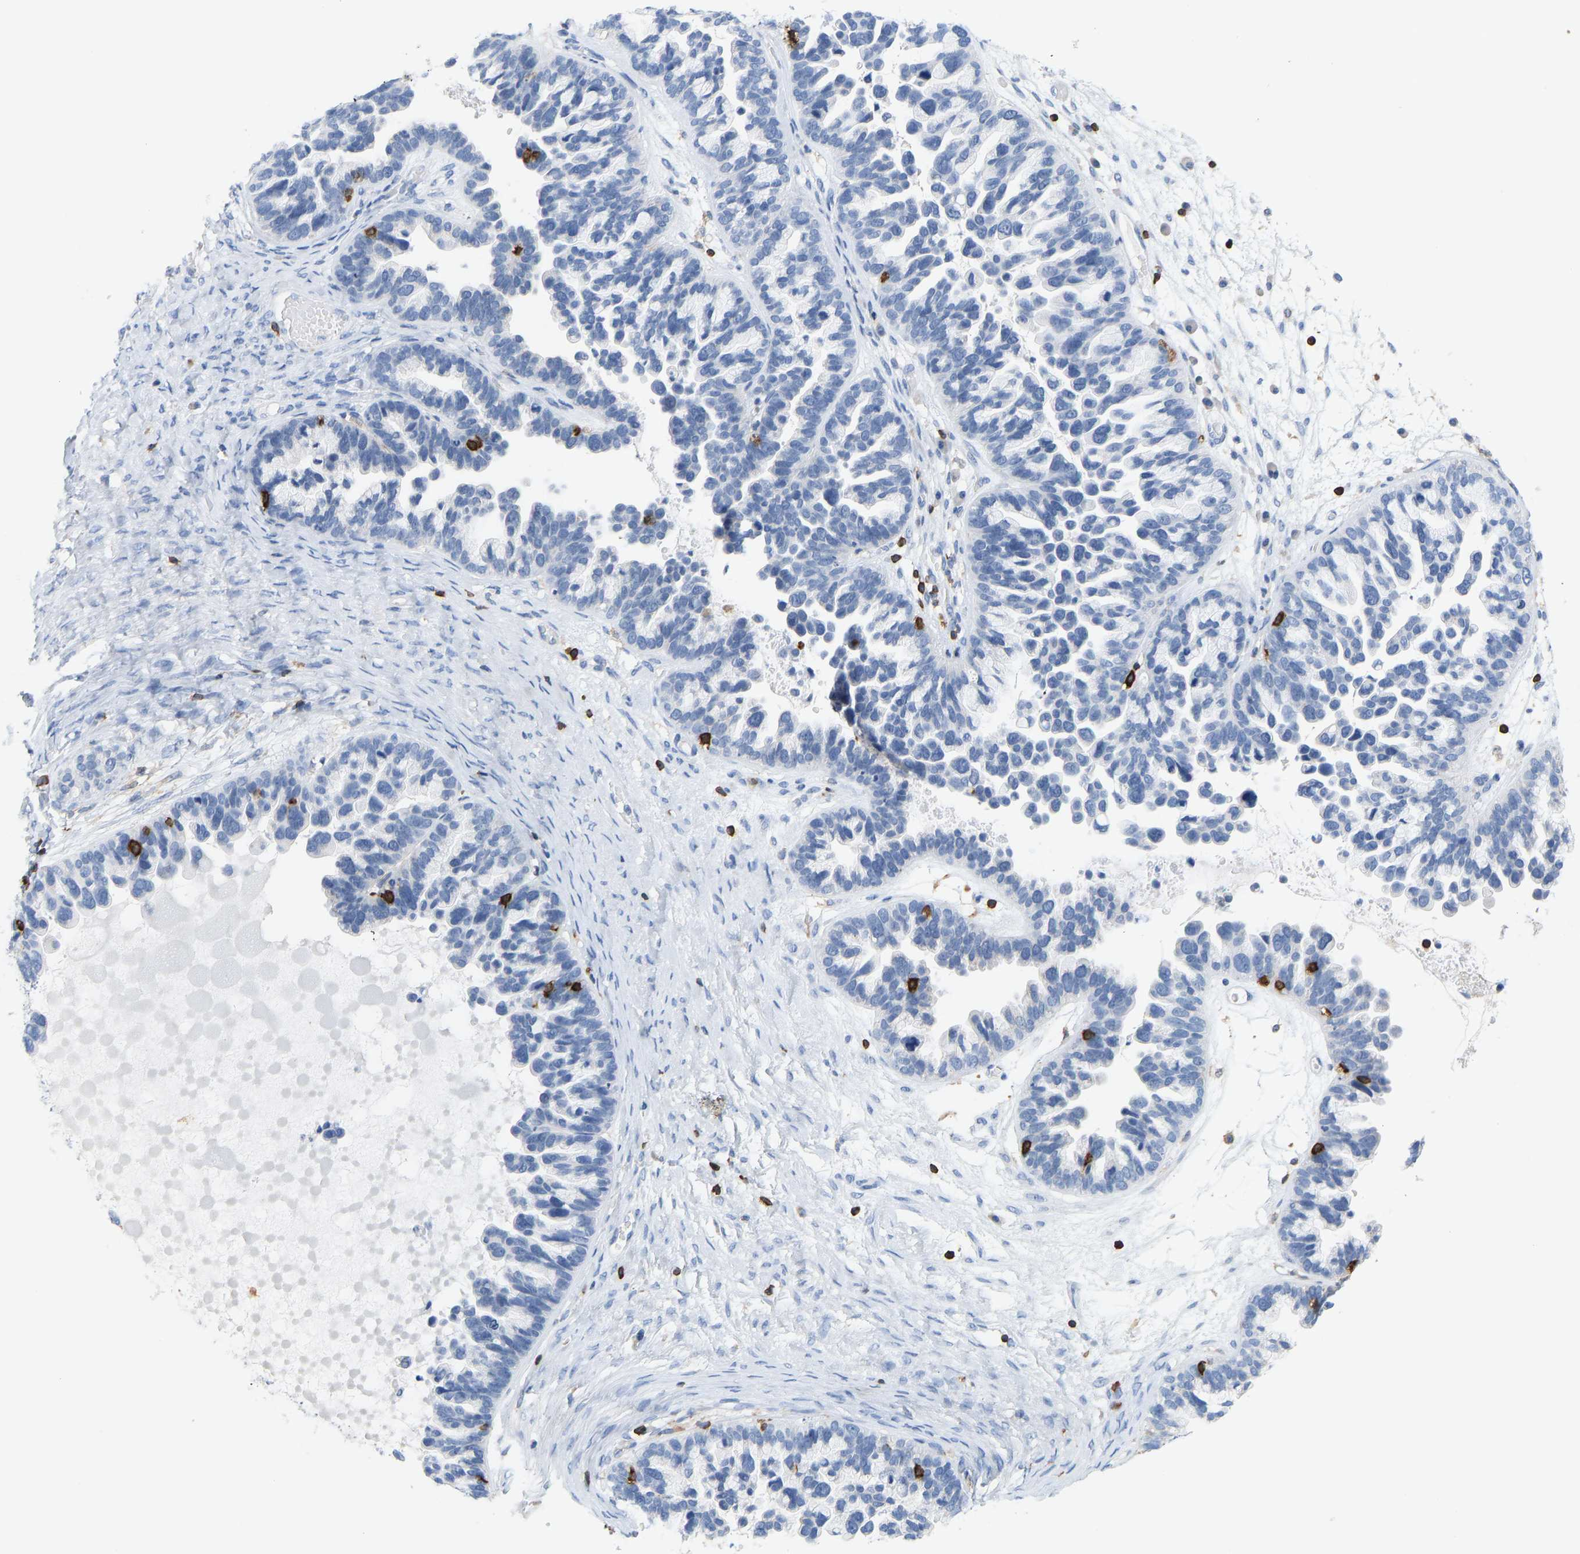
{"staining": {"intensity": "negative", "quantity": "none", "location": "none"}, "tissue": "ovarian cancer", "cell_type": "Tumor cells", "image_type": "cancer", "snomed": [{"axis": "morphology", "description": "Cystadenocarcinoma, serous, NOS"}, {"axis": "topography", "description": "Ovary"}], "caption": "The immunohistochemistry (IHC) histopathology image has no significant expression in tumor cells of ovarian serous cystadenocarcinoma tissue.", "gene": "EVL", "patient": {"sex": "female", "age": 56}}